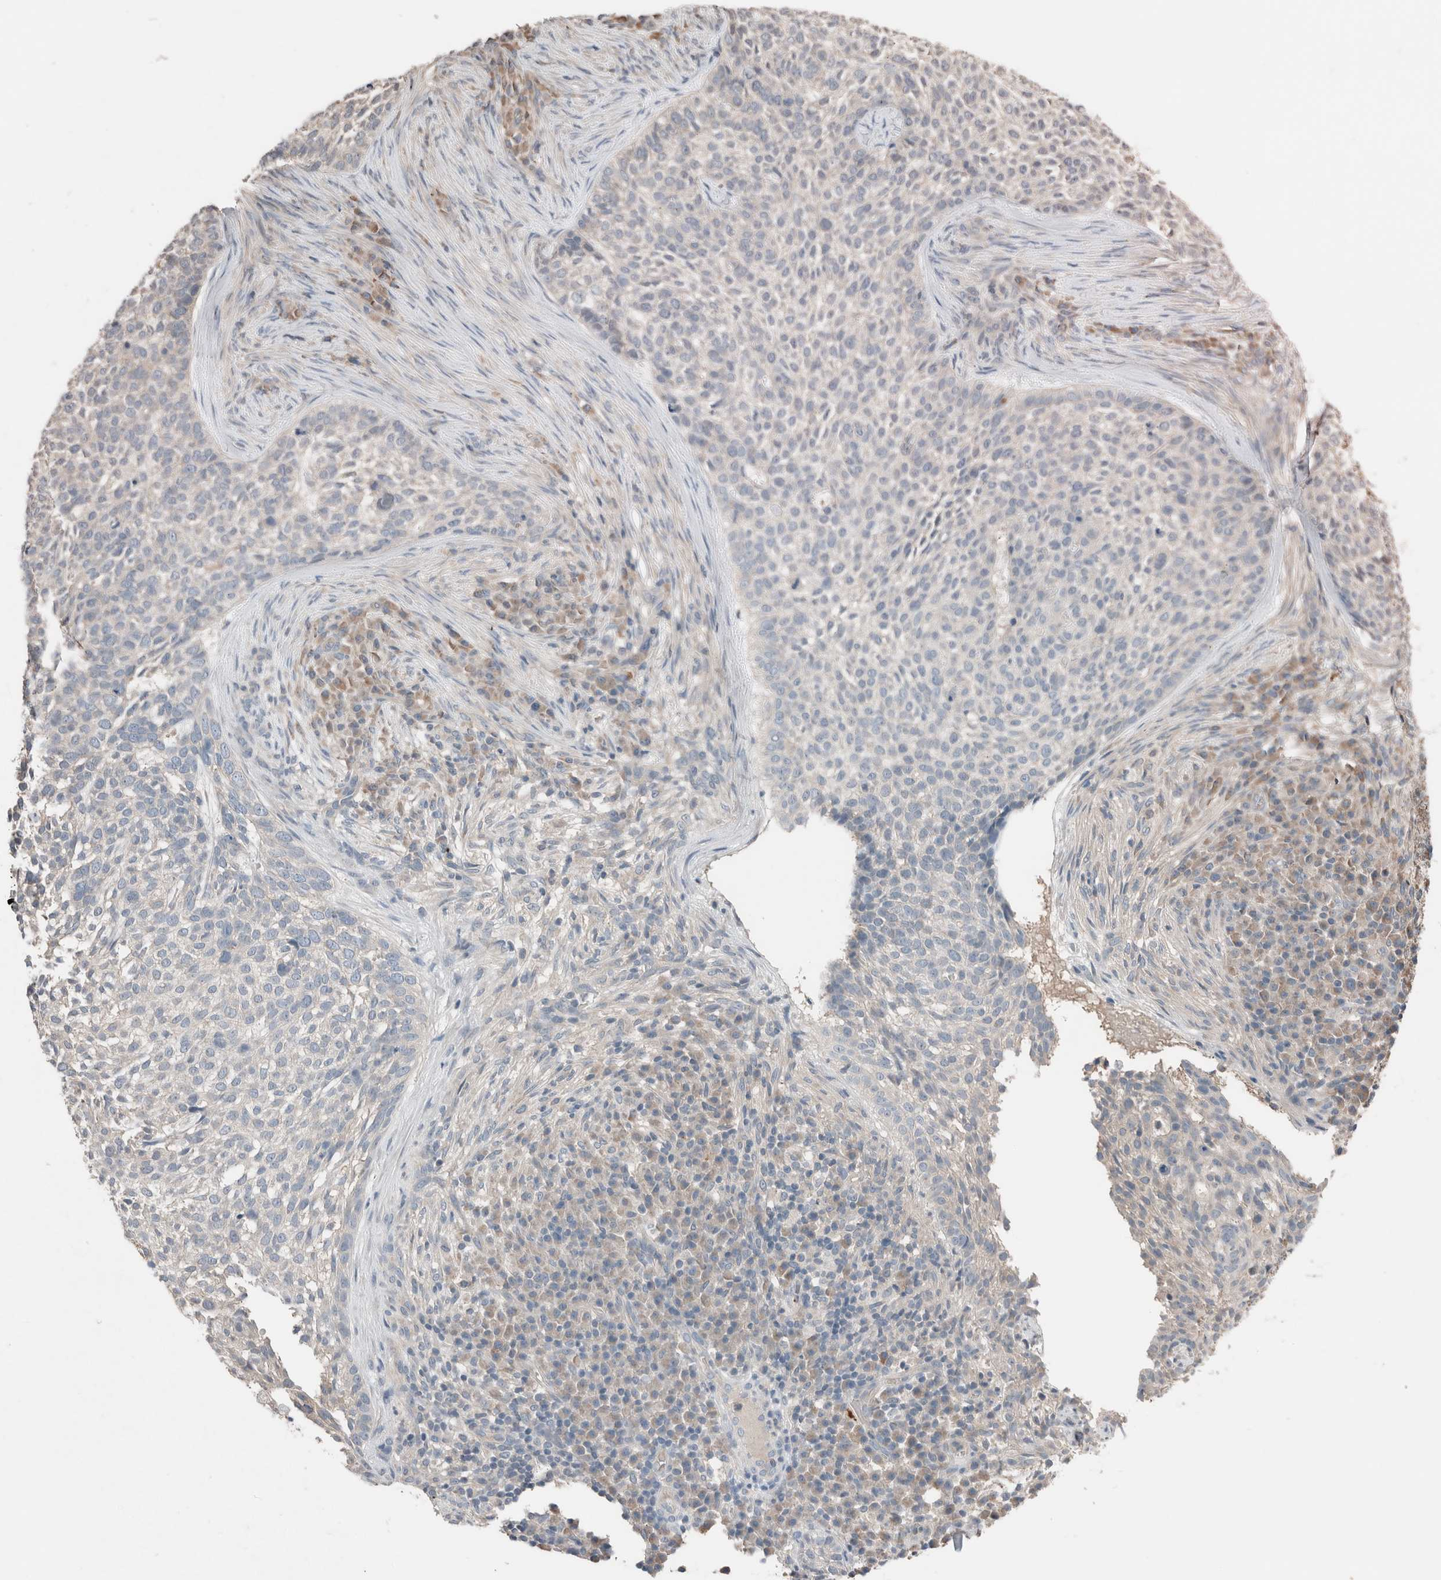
{"staining": {"intensity": "negative", "quantity": "none", "location": "none"}, "tissue": "skin cancer", "cell_type": "Tumor cells", "image_type": "cancer", "snomed": [{"axis": "morphology", "description": "Basal cell carcinoma"}, {"axis": "topography", "description": "Skin"}], "caption": "A photomicrograph of human skin basal cell carcinoma is negative for staining in tumor cells.", "gene": "ERAP2", "patient": {"sex": "female", "age": 64}}